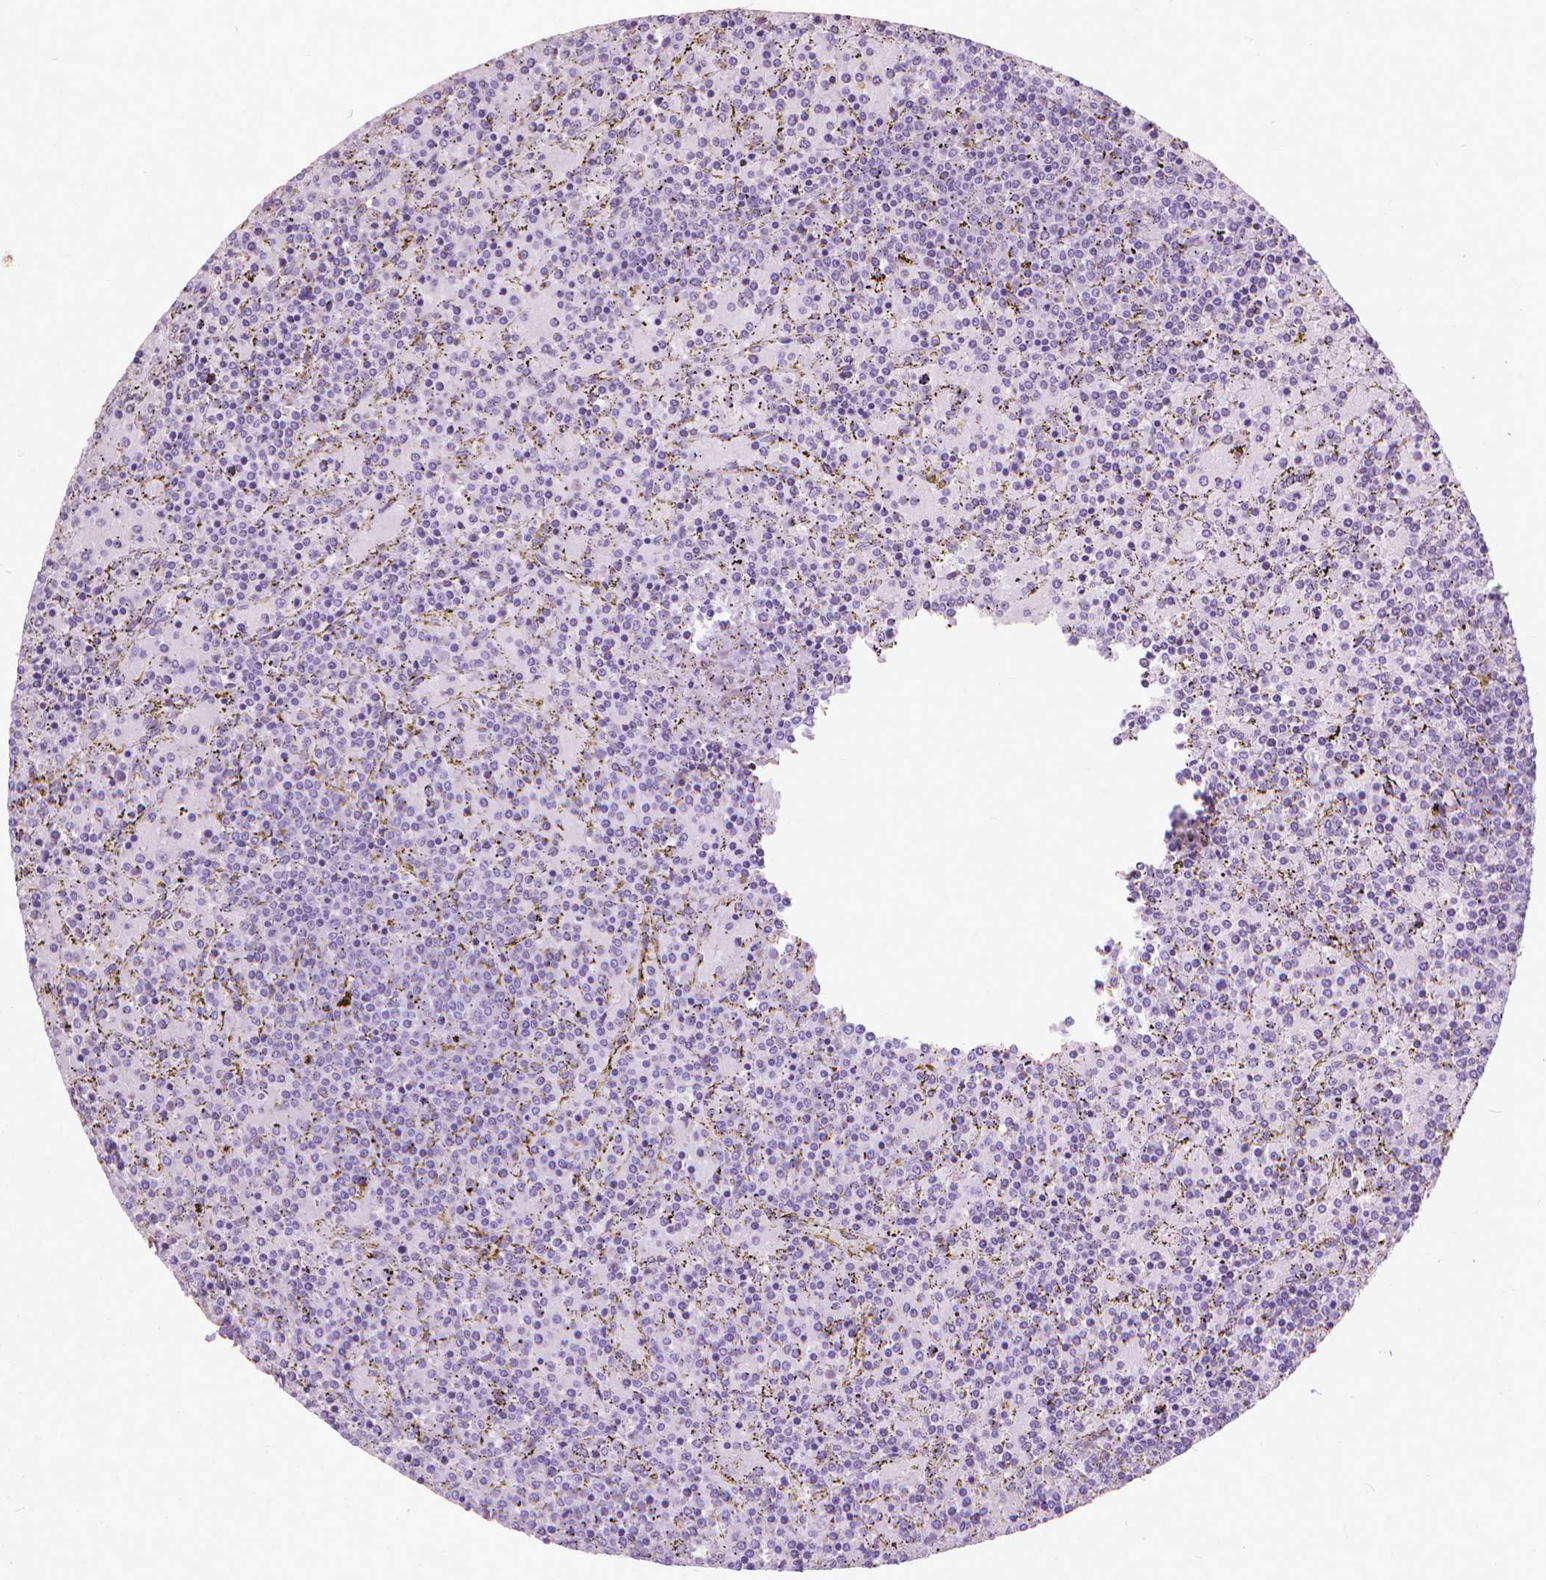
{"staining": {"intensity": "negative", "quantity": "none", "location": "none"}, "tissue": "lymphoma", "cell_type": "Tumor cells", "image_type": "cancer", "snomed": [{"axis": "morphology", "description": "Malignant lymphoma, non-Hodgkin's type, Low grade"}, {"axis": "topography", "description": "Spleen"}], "caption": "High magnification brightfield microscopy of low-grade malignant lymphoma, non-Hodgkin's type stained with DAB (brown) and counterstained with hematoxylin (blue): tumor cells show no significant expression.", "gene": "KRT5", "patient": {"sex": "female", "age": 77}}